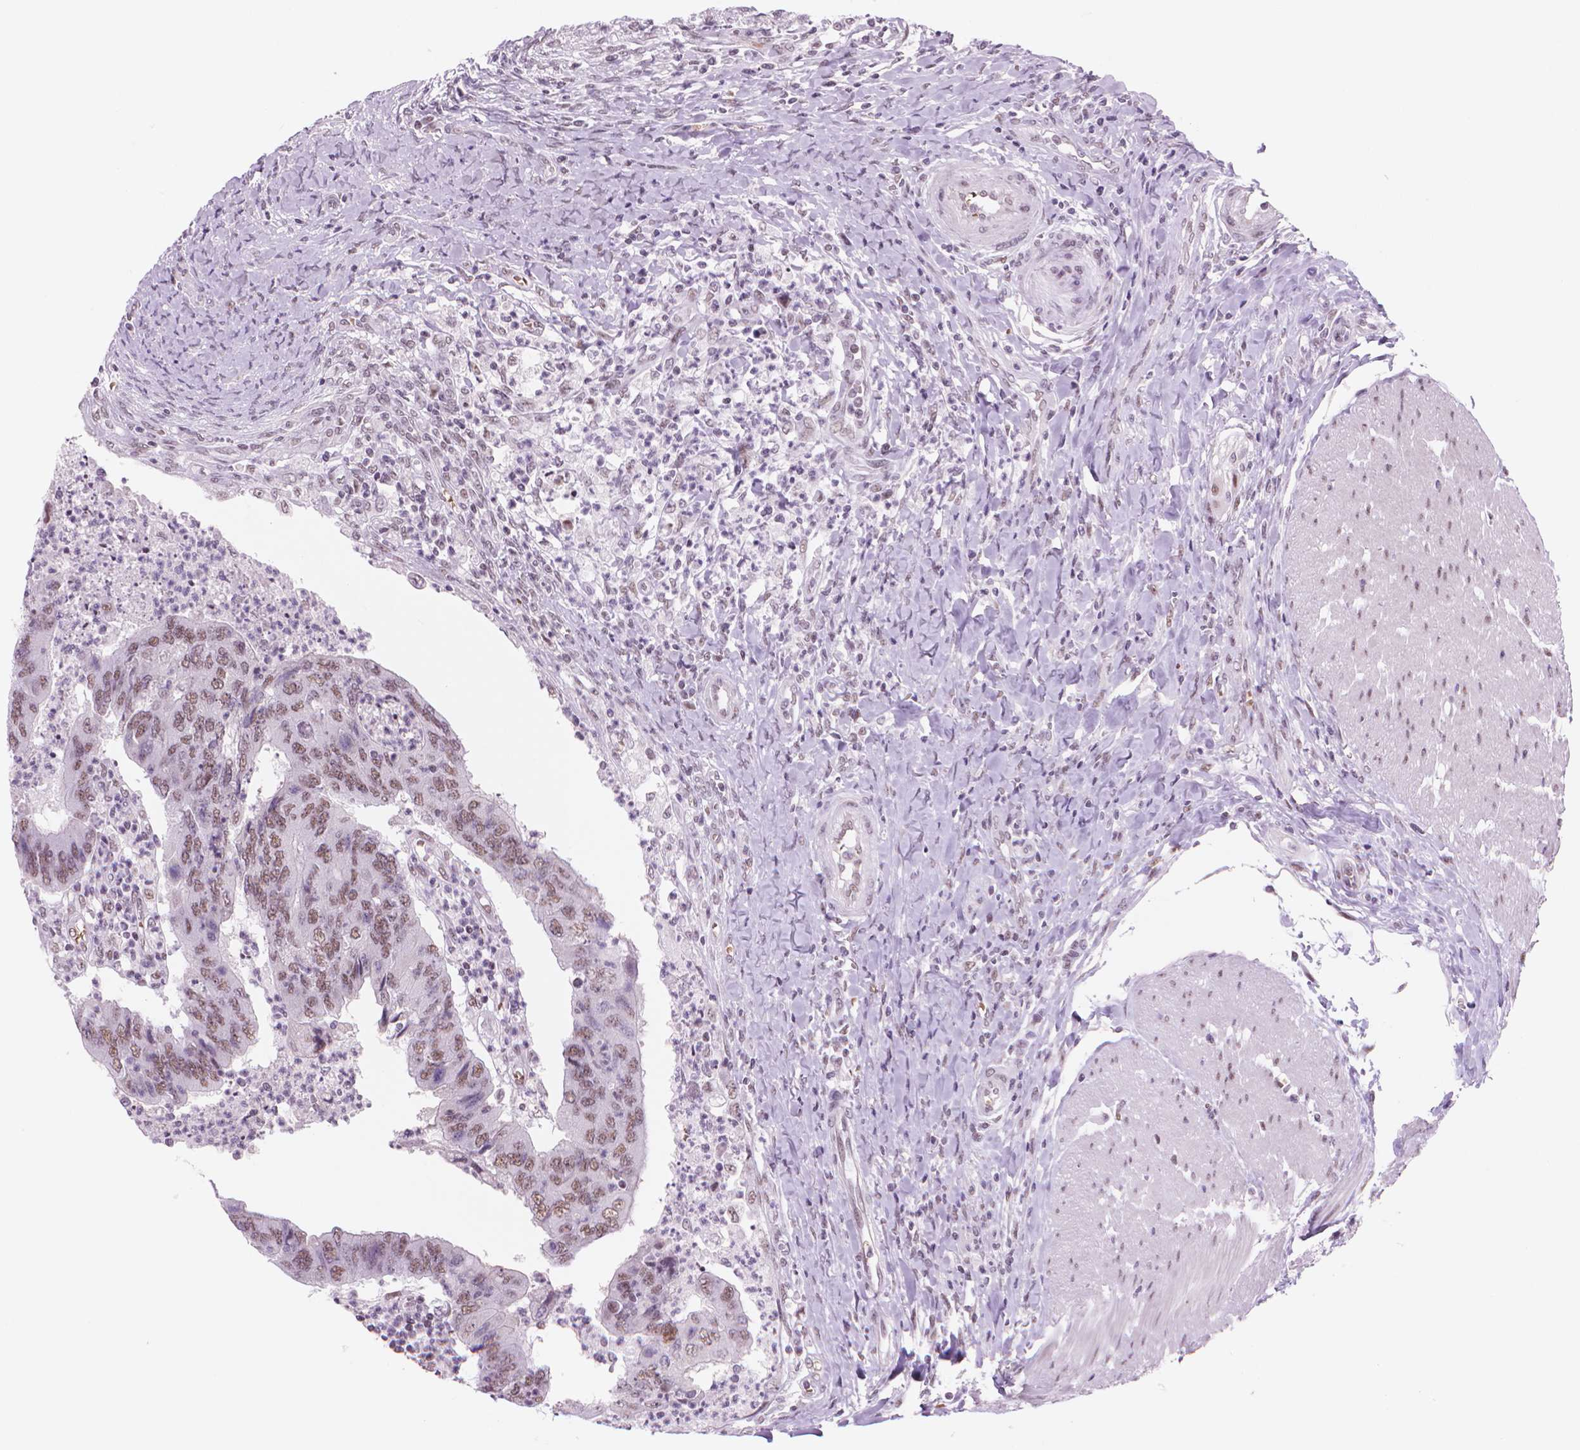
{"staining": {"intensity": "moderate", "quantity": ">75%", "location": "nuclear"}, "tissue": "colorectal cancer", "cell_type": "Tumor cells", "image_type": "cancer", "snomed": [{"axis": "morphology", "description": "Adenocarcinoma, NOS"}, {"axis": "topography", "description": "Colon"}], "caption": "About >75% of tumor cells in human colorectal adenocarcinoma show moderate nuclear protein expression as visualized by brown immunohistochemical staining.", "gene": "POLR3D", "patient": {"sex": "female", "age": 67}}